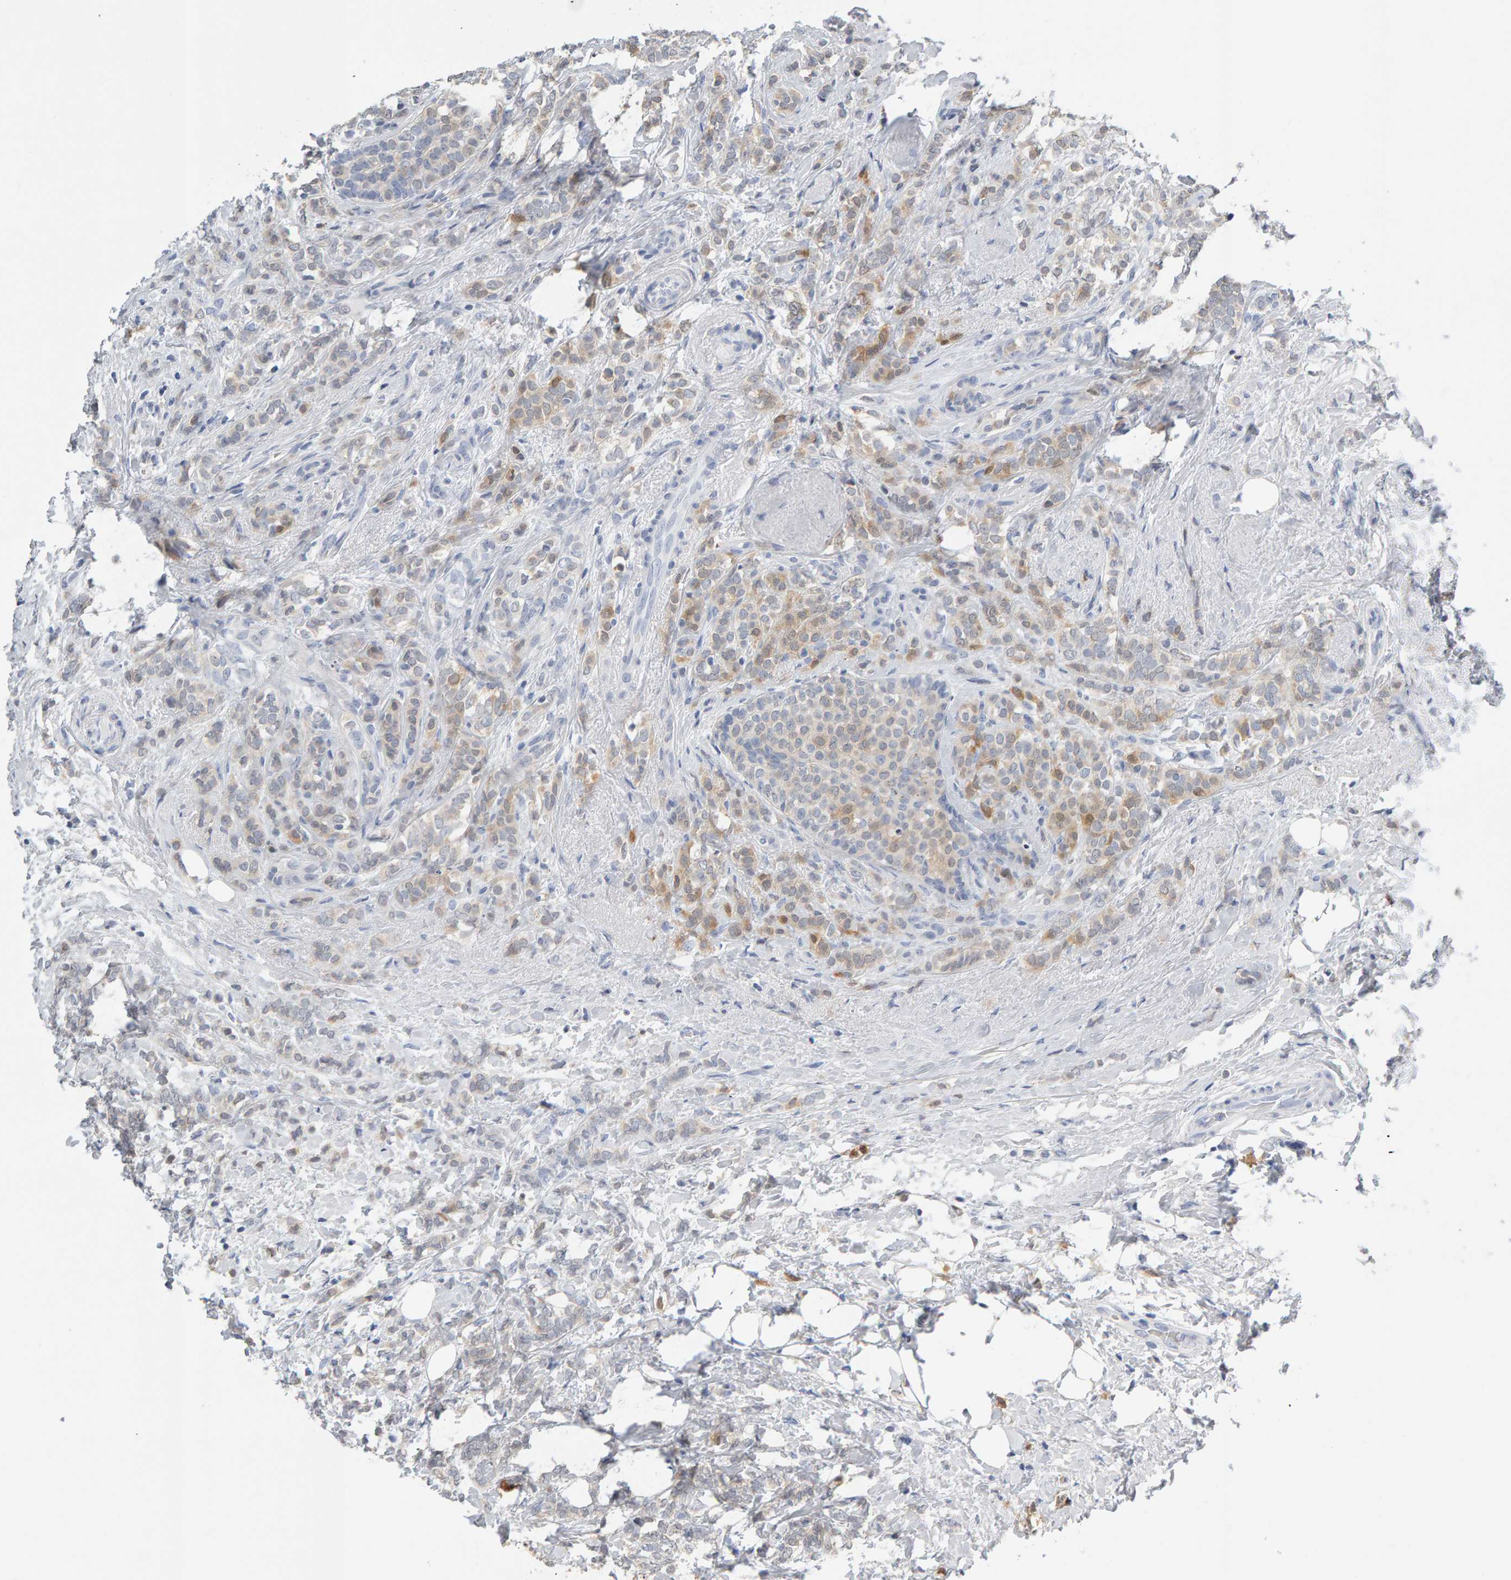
{"staining": {"intensity": "moderate", "quantity": "25%-75%", "location": "cytoplasmic/membranous"}, "tissue": "breast cancer", "cell_type": "Tumor cells", "image_type": "cancer", "snomed": [{"axis": "morphology", "description": "Lobular carcinoma"}, {"axis": "topography", "description": "Breast"}], "caption": "Immunohistochemical staining of human lobular carcinoma (breast) exhibits moderate cytoplasmic/membranous protein positivity in about 25%-75% of tumor cells.", "gene": "CTH", "patient": {"sex": "female", "age": 50}}